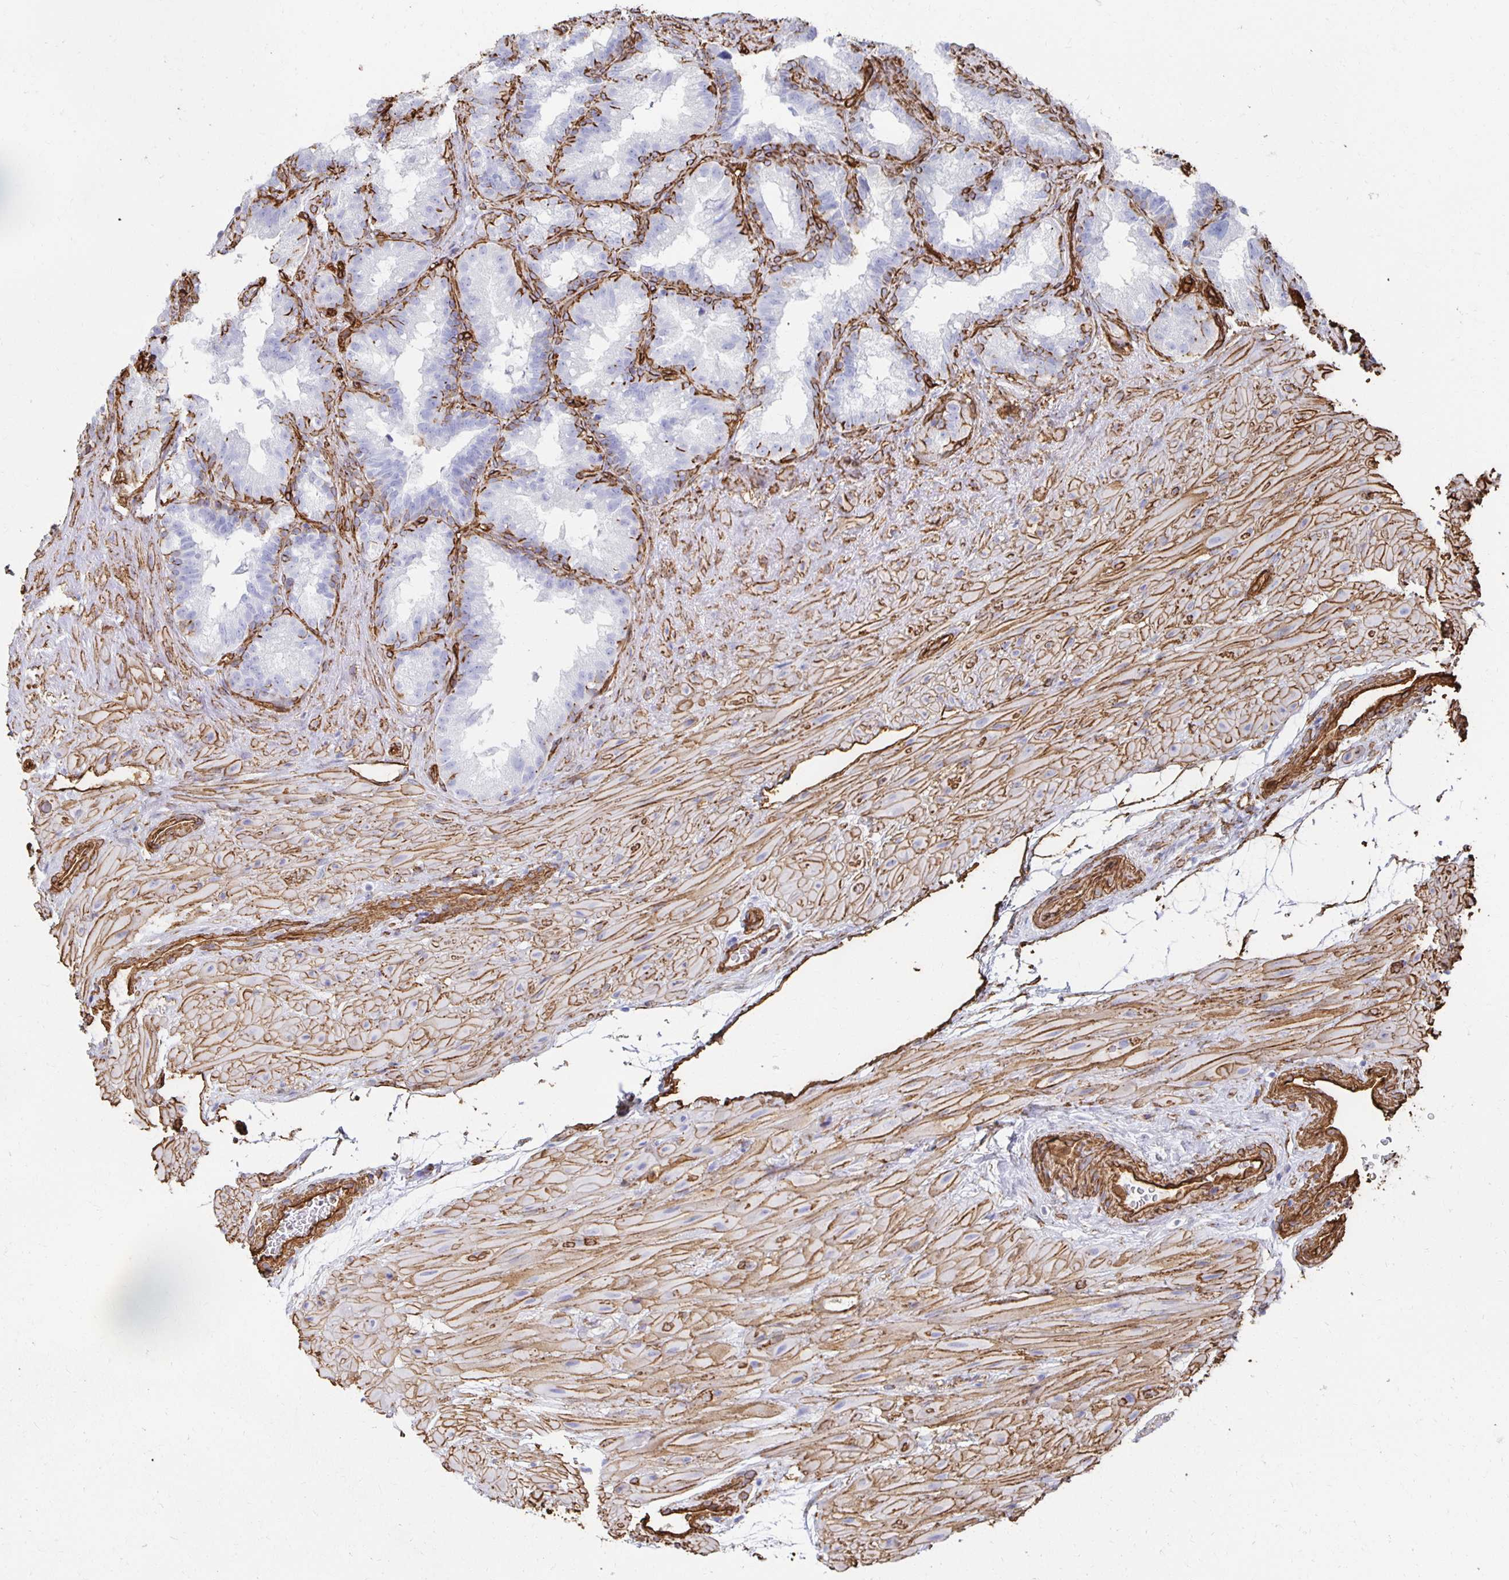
{"staining": {"intensity": "strong", "quantity": "<25%", "location": "cytoplasmic/membranous"}, "tissue": "seminal vesicle", "cell_type": "Glandular cells", "image_type": "normal", "snomed": [{"axis": "morphology", "description": "Normal tissue, NOS"}, {"axis": "topography", "description": "Seminal veicle"}], "caption": "Immunohistochemistry staining of unremarkable seminal vesicle, which demonstrates medium levels of strong cytoplasmic/membranous positivity in approximately <25% of glandular cells indicating strong cytoplasmic/membranous protein staining. The staining was performed using DAB (brown) for protein detection and nuclei were counterstained in hematoxylin (blue).", "gene": "VIPR2", "patient": {"sex": "male", "age": 60}}